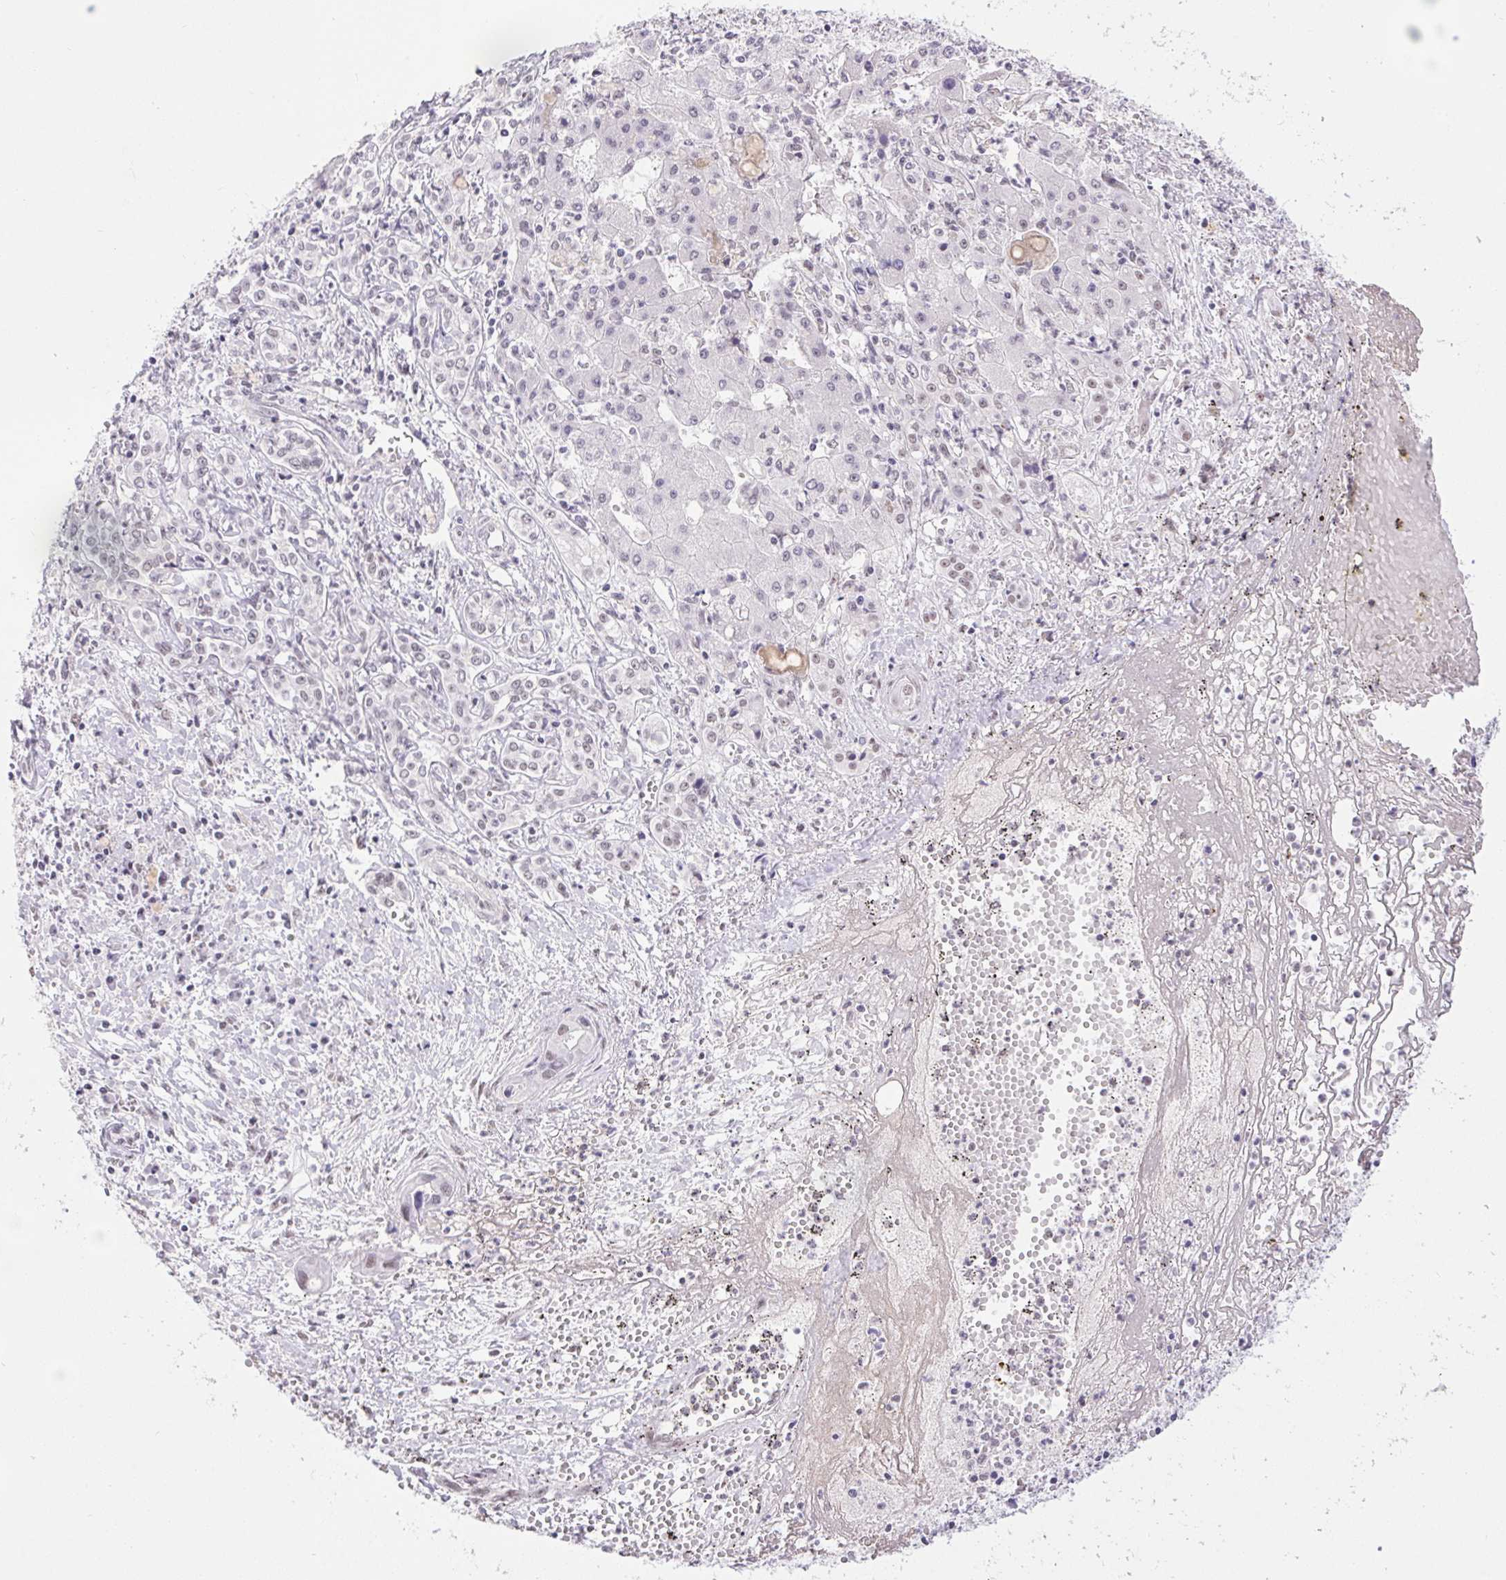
{"staining": {"intensity": "negative", "quantity": "none", "location": "none"}, "tissue": "liver cancer", "cell_type": "Tumor cells", "image_type": "cancer", "snomed": [{"axis": "morphology", "description": "Cholangiocarcinoma"}, {"axis": "topography", "description": "Liver"}], "caption": "The immunohistochemistry (IHC) image has no significant staining in tumor cells of cholangiocarcinoma (liver) tissue.", "gene": "DDX17", "patient": {"sex": "female", "age": 64}}